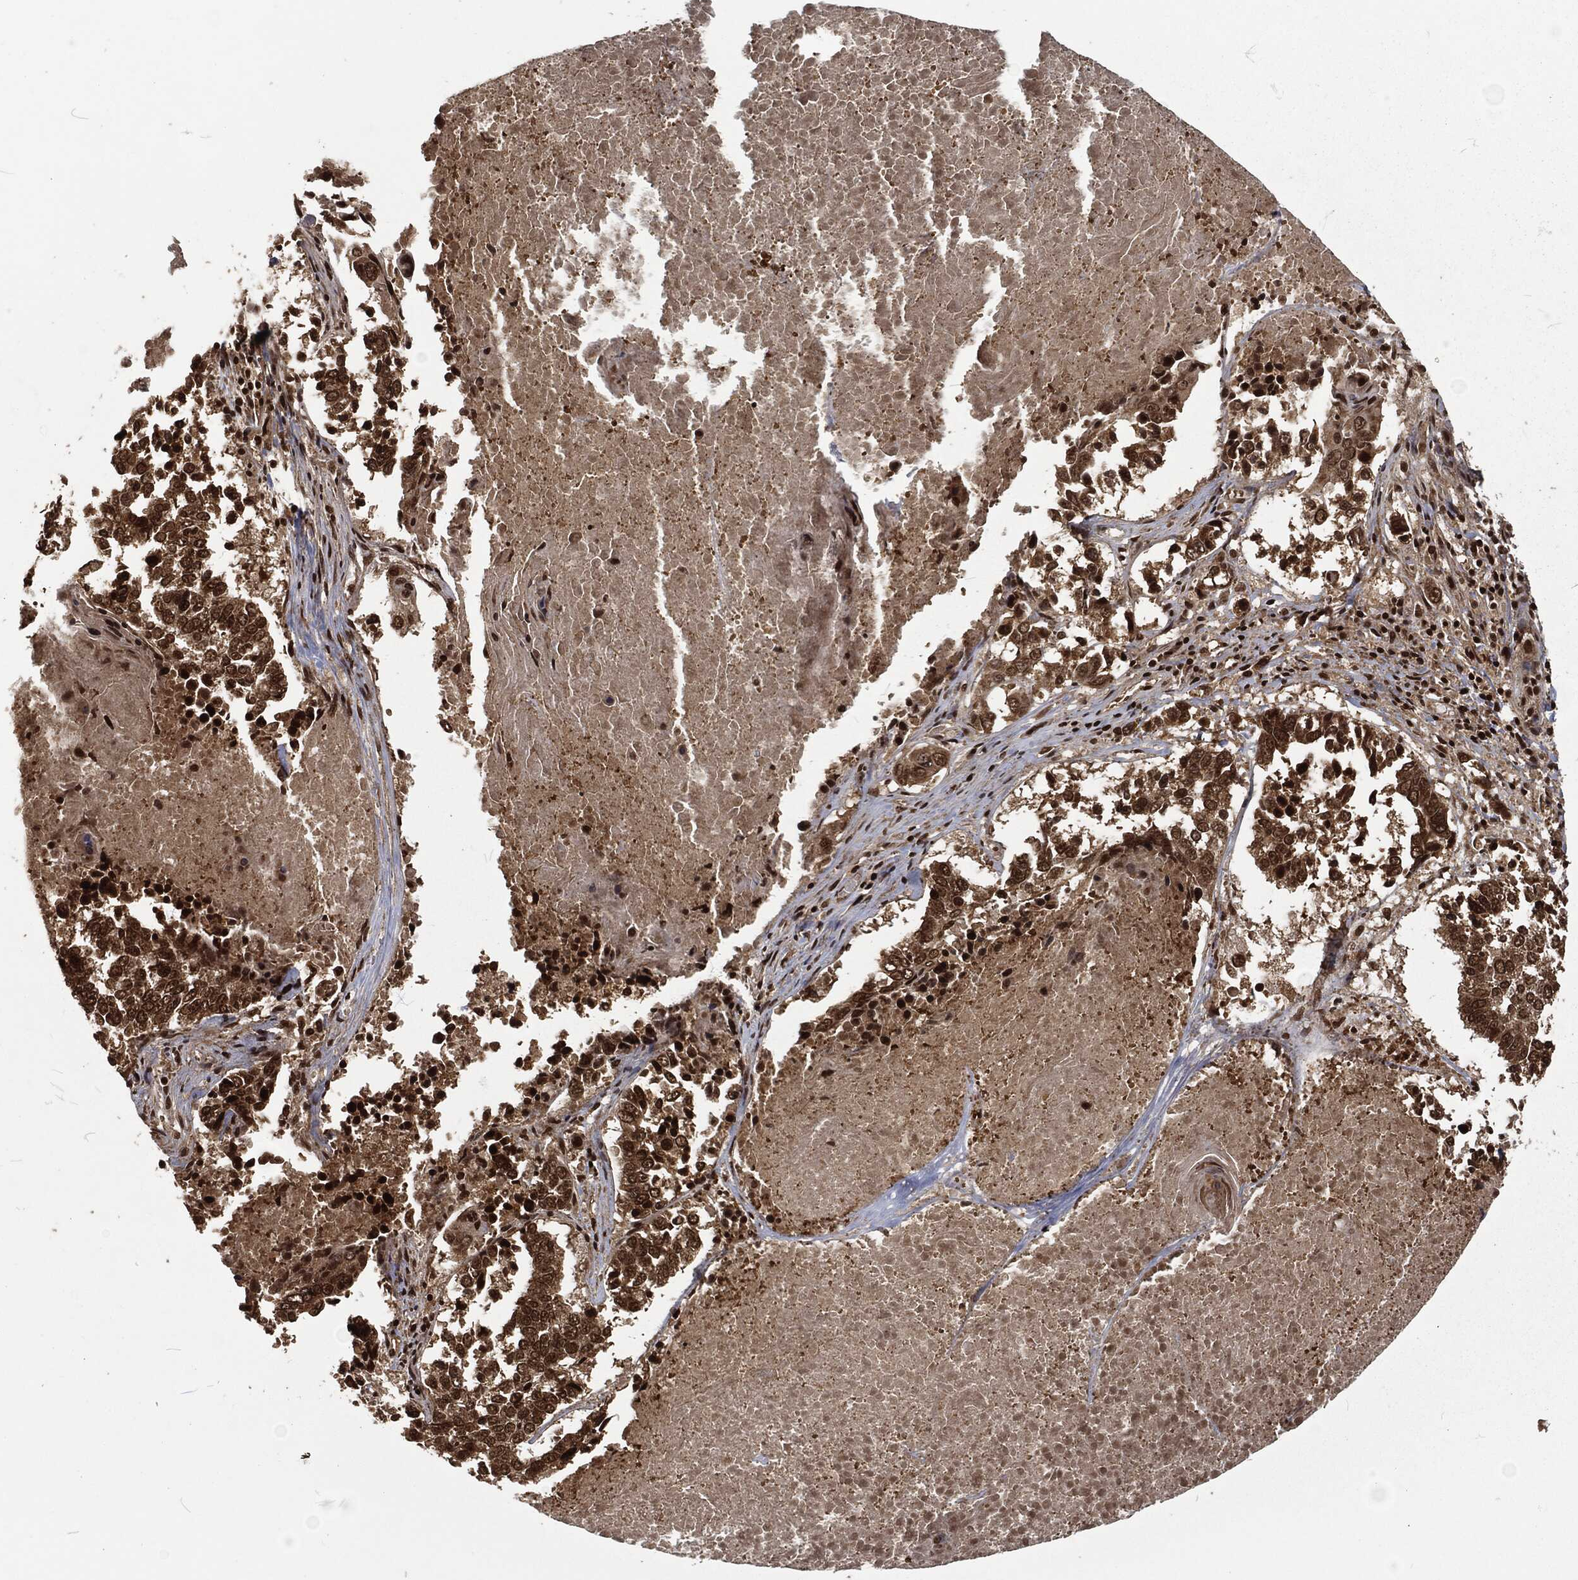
{"staining": {"intensity": "strong", "quantity": ">75%", "location": "cytoplasmic/membranous,nuclear"}, "tissue": "lung cancer", "cell_type": "Tumor cells", "image_type": "cancer", "snomed": [{"axis": "morphology", "description": "Squamous cell carcinoma, NOS"}, {"axis": "topography", "description": "Lung"}], "caption": "About >75% of tumor cells in lung squamous cell carcinoma display strong cytoplasmic/membranous and nuclear protein staining as visualized by brown immunohistochemical staining.", "gene": "NGRN", "patient": {"sex": "male", "age": 82}}